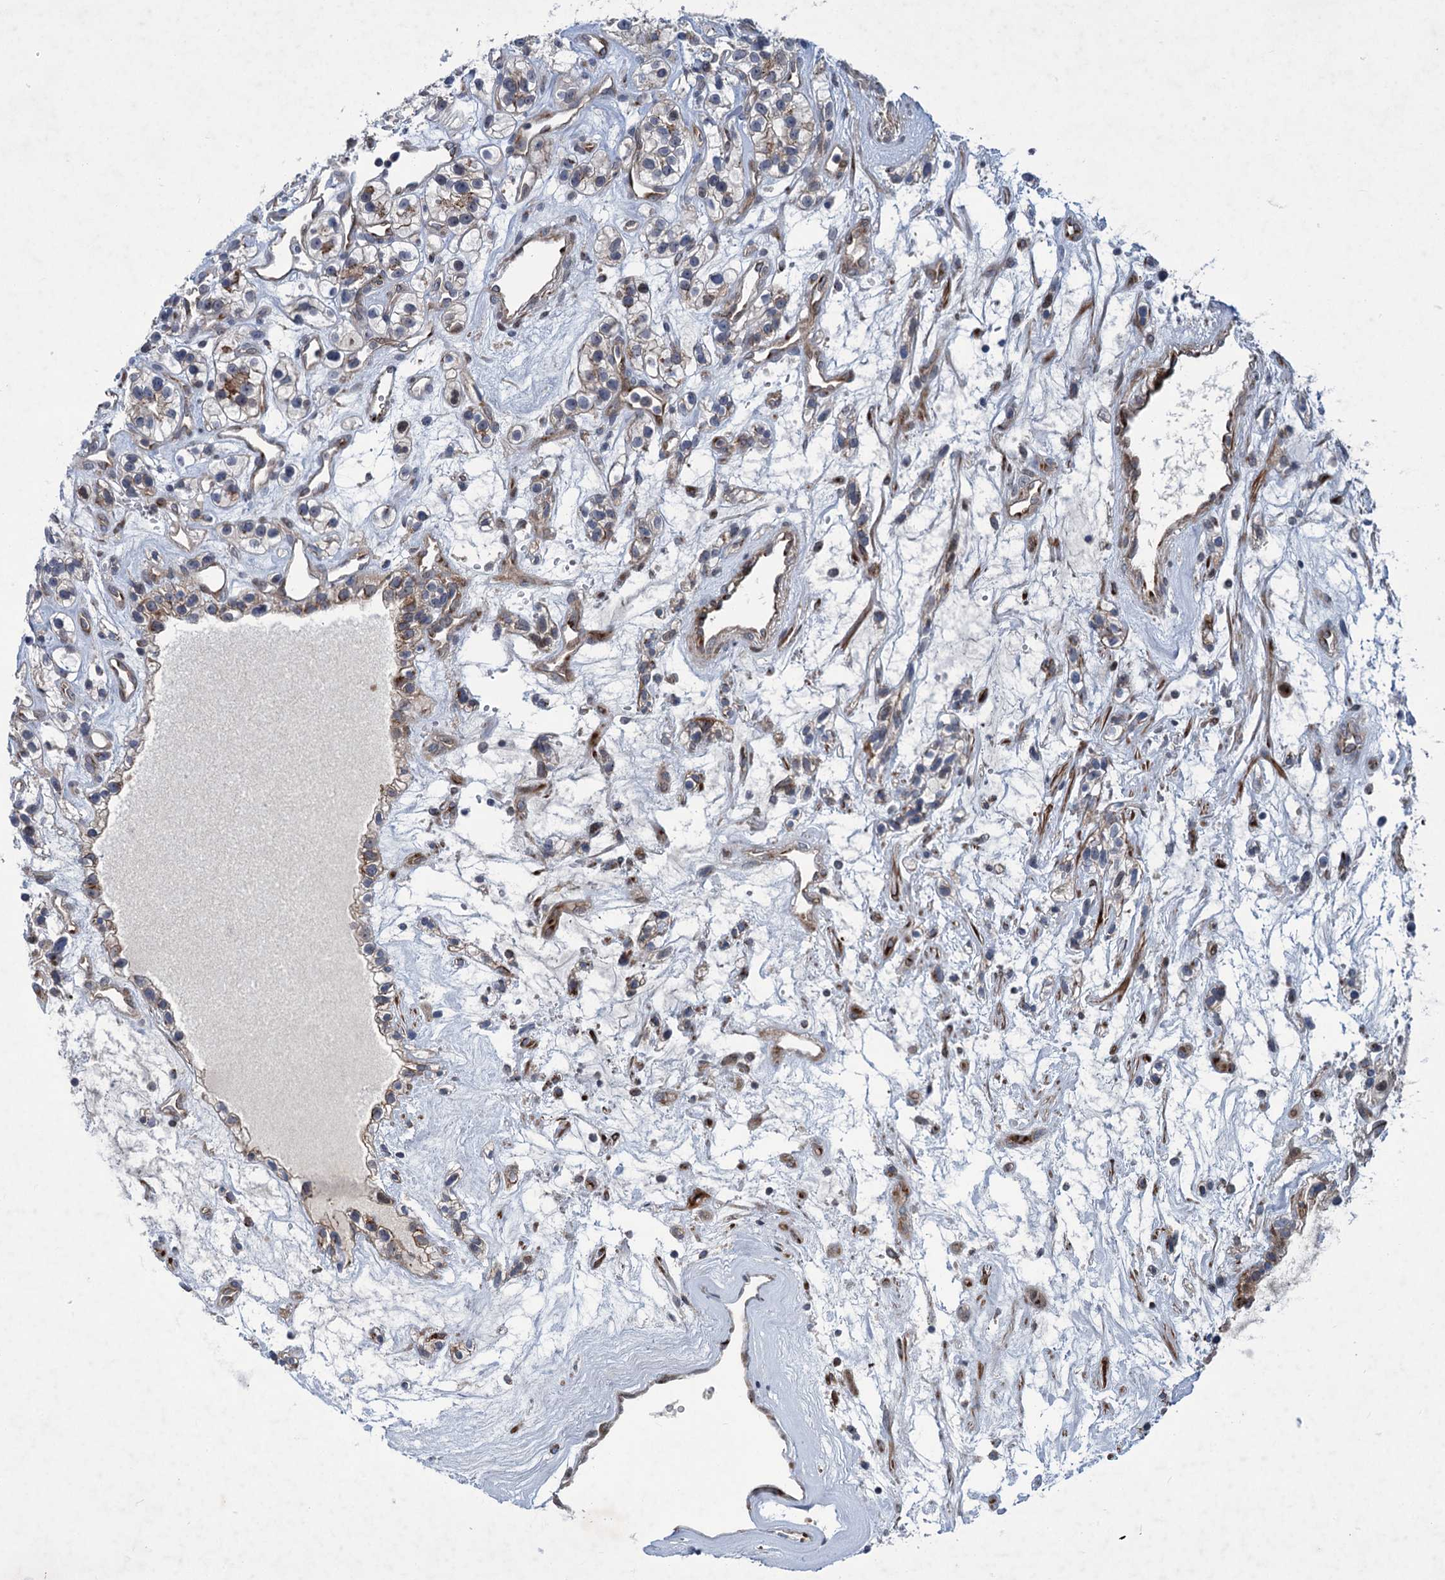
{"staining": {"intensity": "moderate", "quantity": "<25%", "location": "cytoplasmic/membranous"}, "tissue": "renal cancer", "cell_type": "Tumor cells", "image_type": "cancer", "snomed": [{"axis": "morphology", "description": "Adenocarcinoma, NOS"}, {"axis": "topography", "description": "Kidney"}], "caption": "Protein expression analysis of human renal adenocarcinoma reveals moderate cytoplasmic/membranous expression in approximately <25% of tumor cells. (DAB (3,3'-diaminobenzidine) IHC with brightfield microscopy, high magnification).", "gene": "ELP4", "patient": {"sex": "female", "age": 57}}